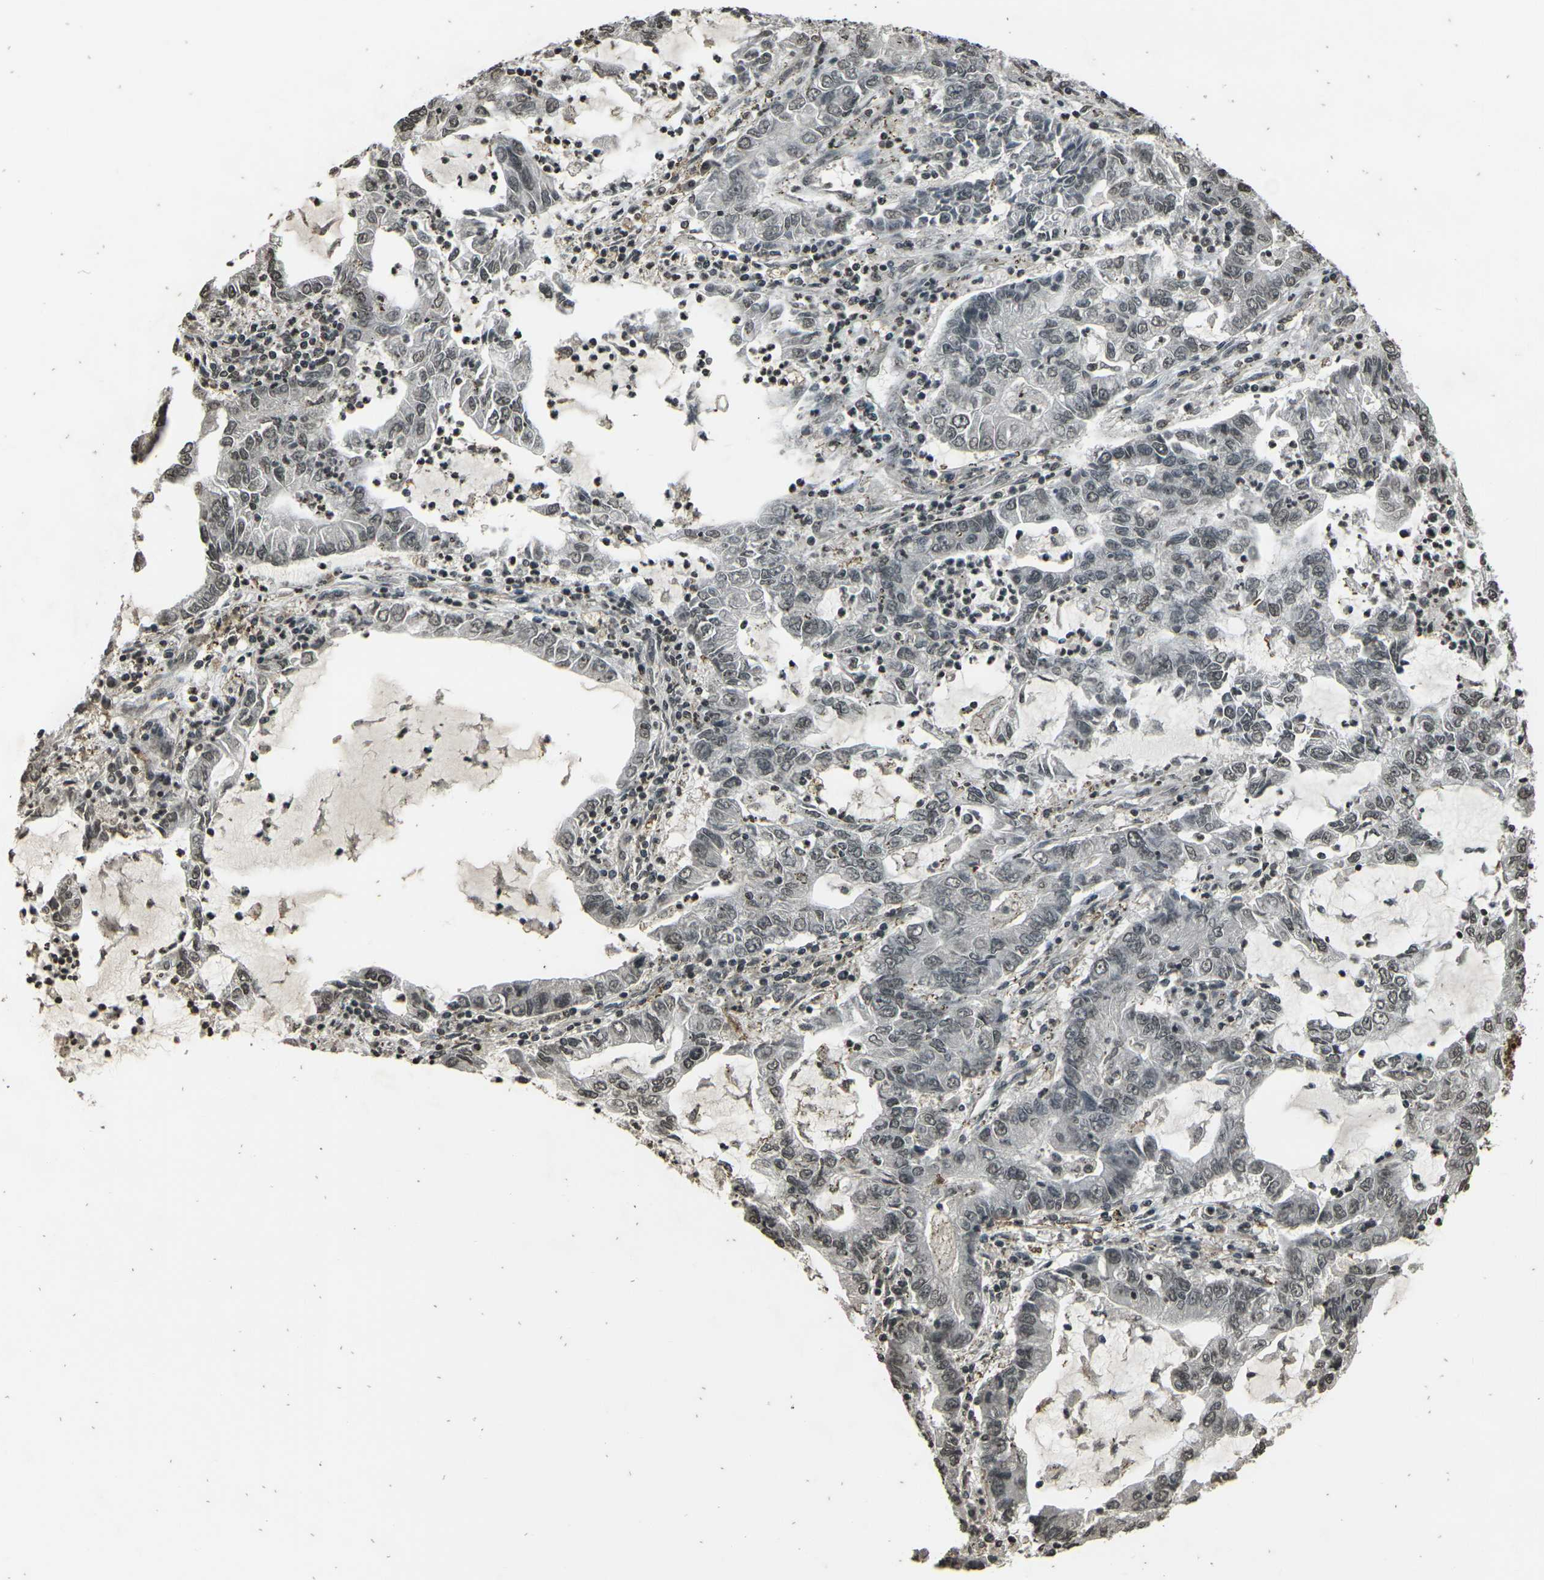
{"staining": {"intensity": "weak", "quantity": "<25%", "location": "nuclear"}, "tissue": "lung cancer", "cell_type": "Tumor cells", "image_type": "cancer", "snomed": [{"axis": "morphology", "description": "Adenocarcinoma, NOS"}, {"axis": "topography", "description": "Lung"}], "caption": "The histopathology image reveals no staining of tumor cells in lung adenocarcinoma. Nuclei are stained in blue.", "gene": "PRPF8", "patient": {"sex": "female", "age": 51}}